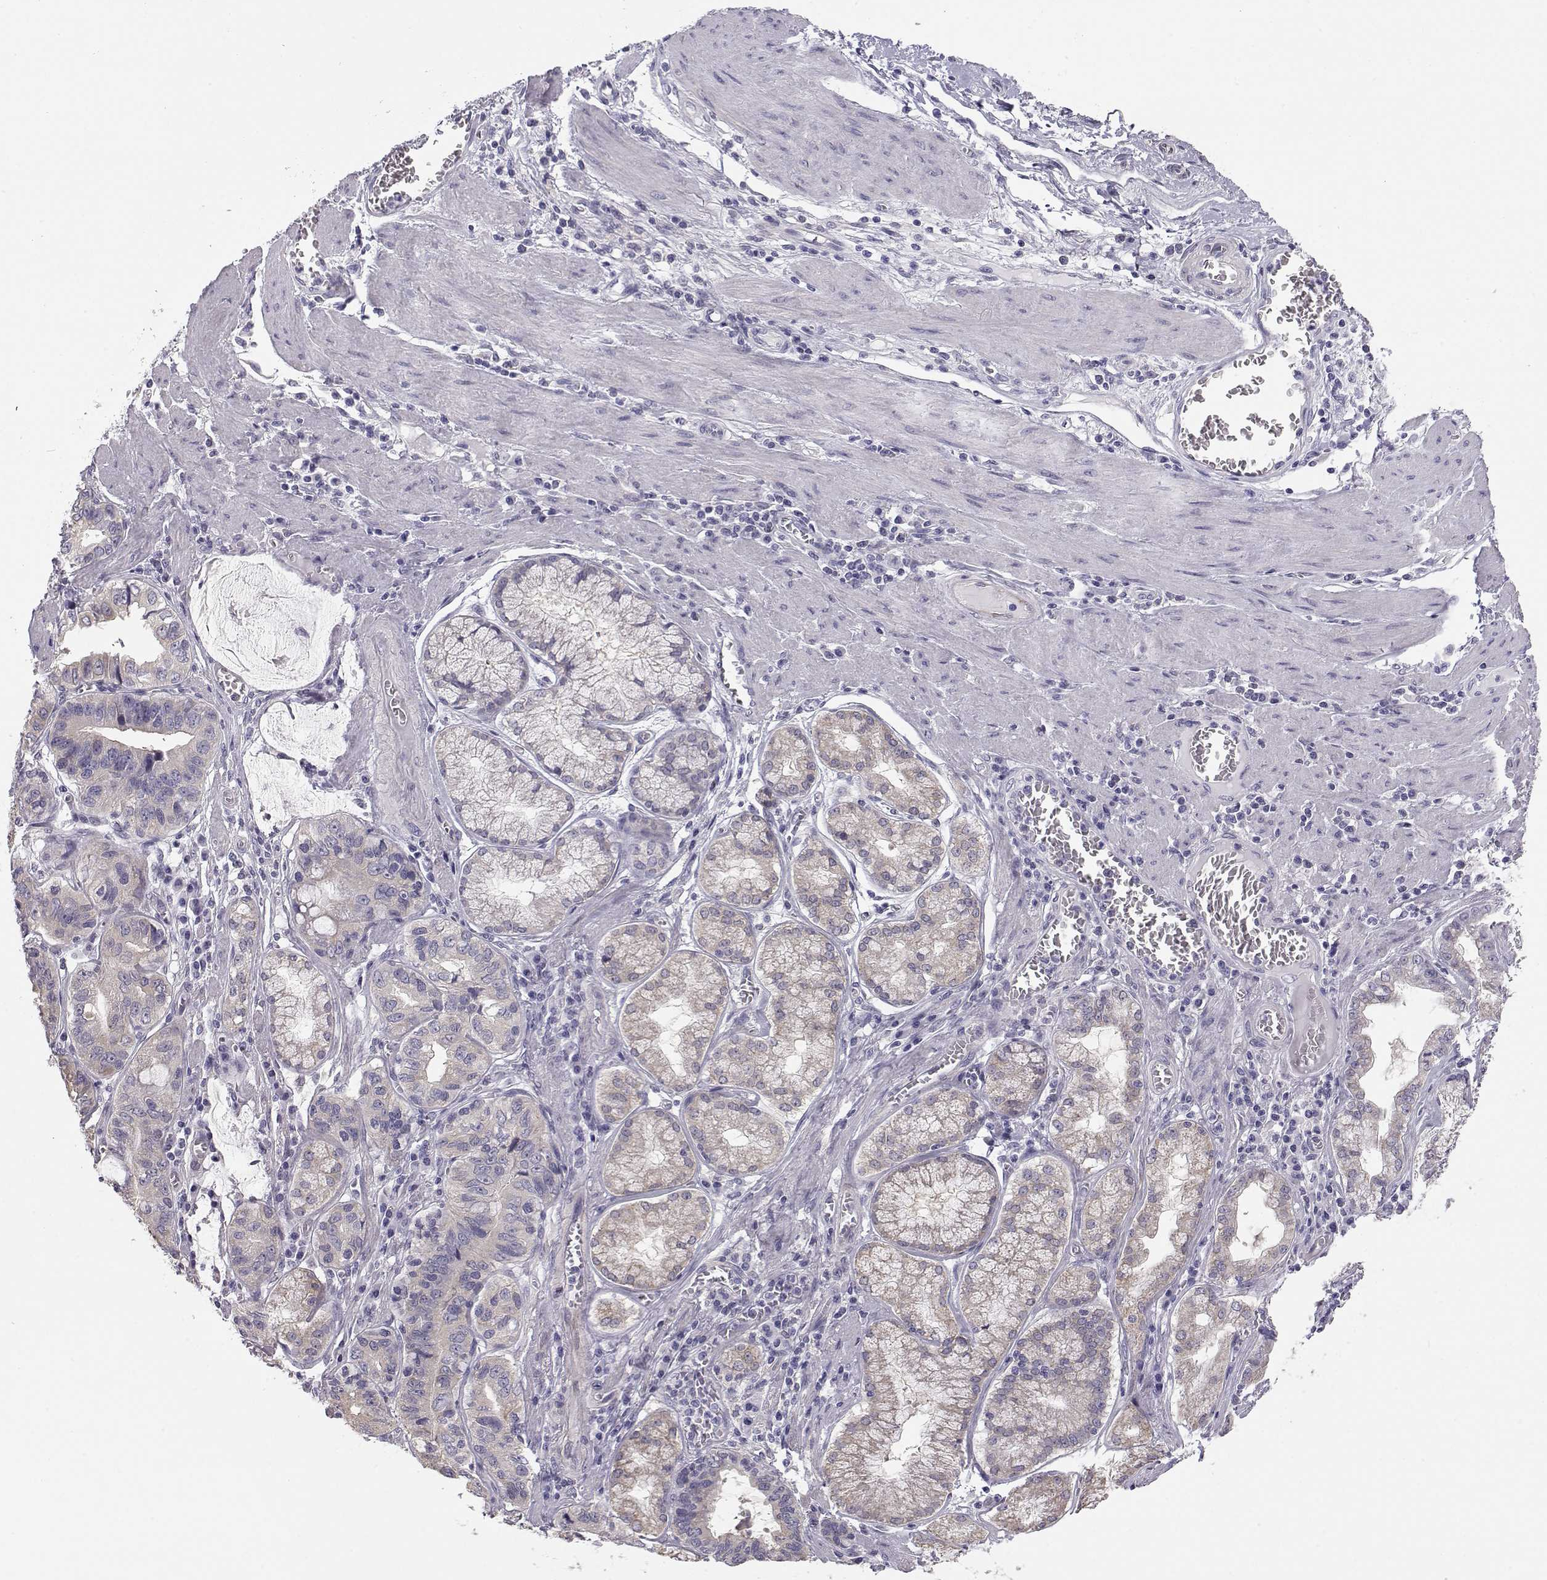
{"staining": {"intensity": "negative", "quantity": "none", "location": "none"}, "tissue": "stomach cancer", "cell_type": "Tumor cells", "image_type": "cancer", "snomed": [{"axis": "morphology", "description": "Adenocarcinoma, NOS"}, {"axis": "topography", "description": "Stomach, lower"}], "caption": "IHC photomicrograph of human adenocarcinoma (stomach) stained for a protein (brown), which displays no expression in tumor cells.", "gene": "KCNMB4", "patient": {"sex": "female", "age": 76}}